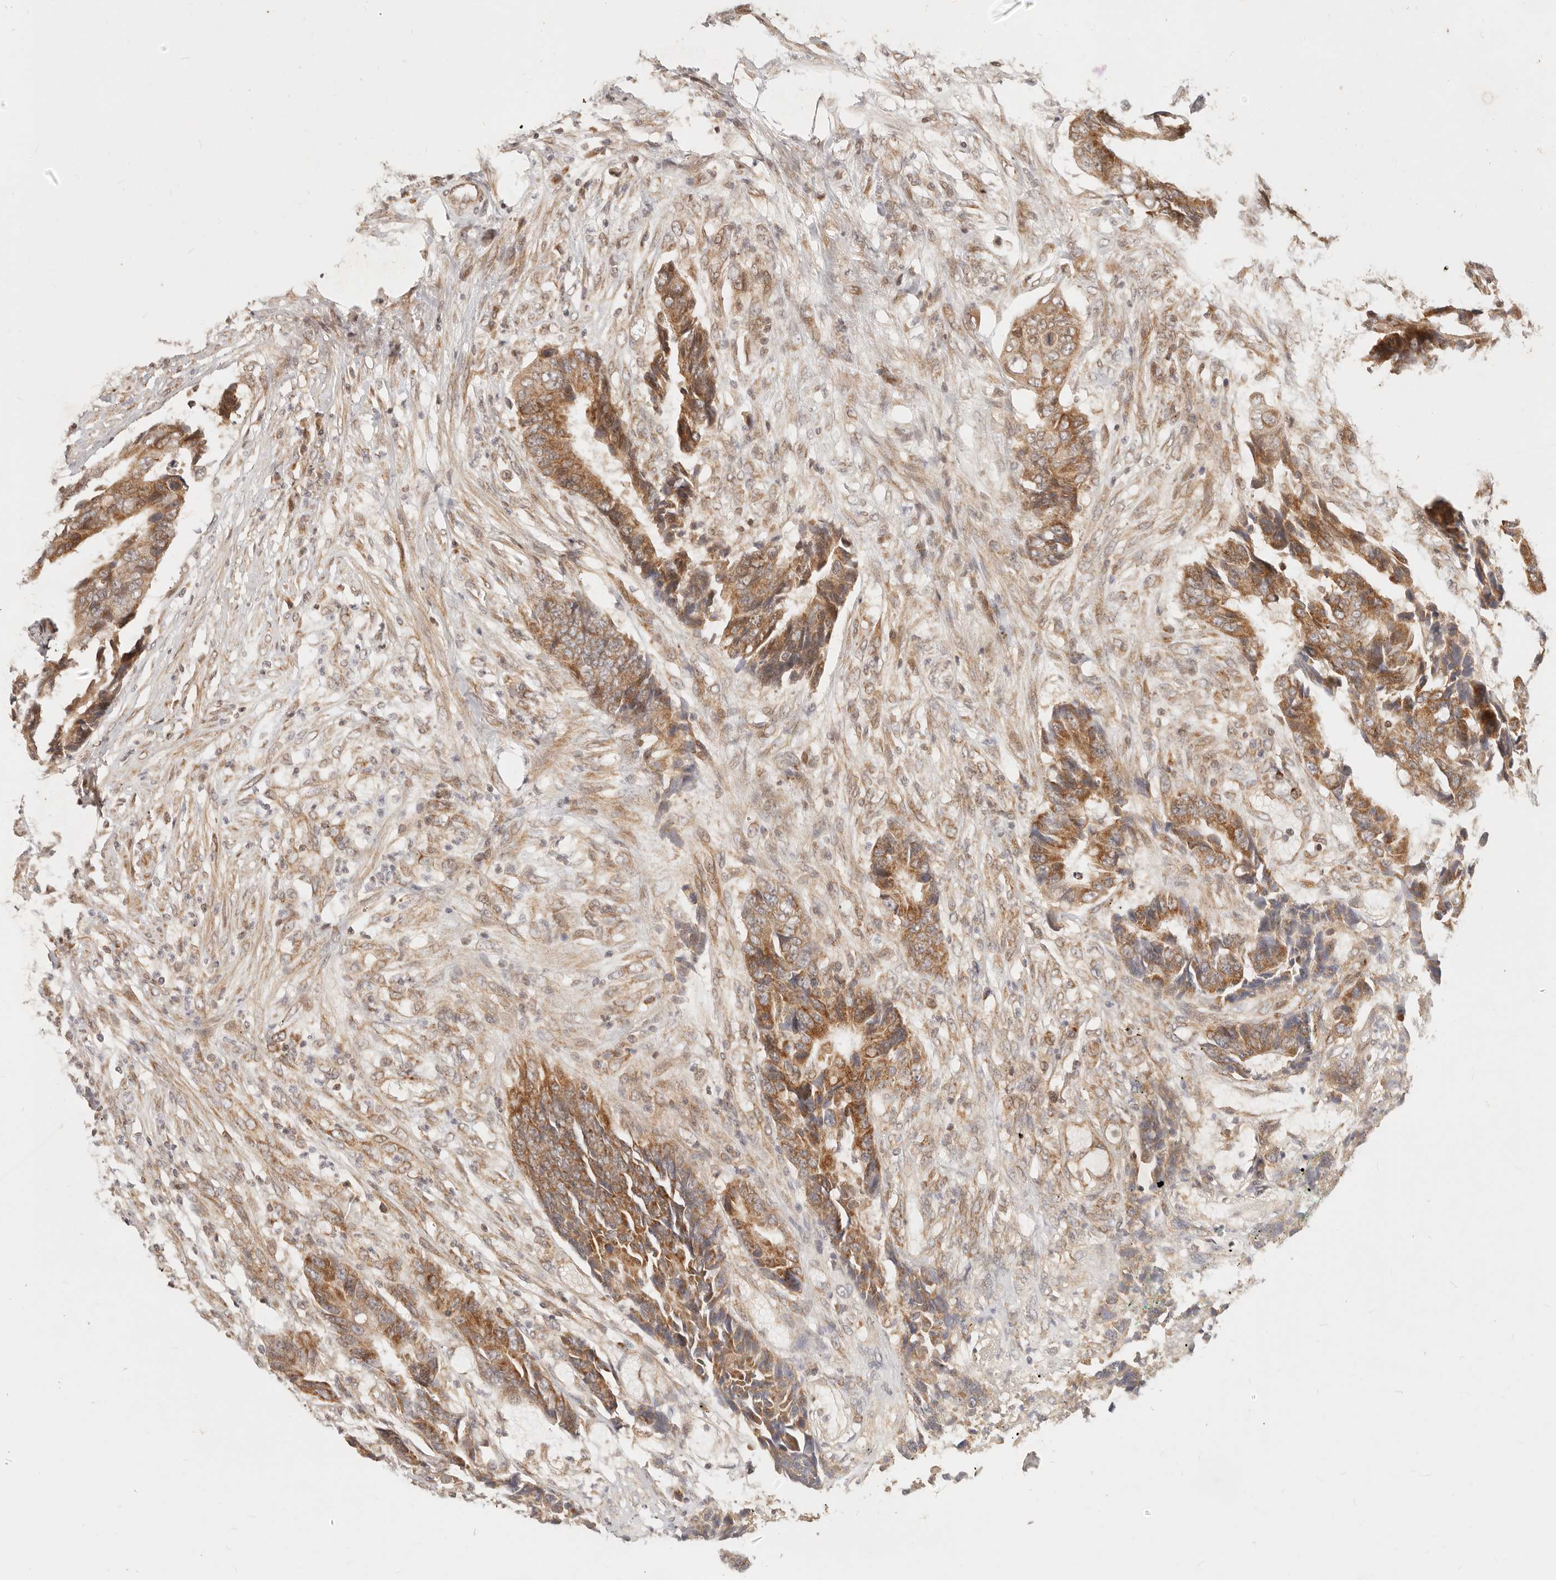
{"staining": {"intensity": "moderate", "quantity": ">75%", "location": "cytoplasmic/membranous"}, "tissue": "colorectal cancer", "cell_type": "Tumor cells", "image_type": "cancer", "snomed": [{"axis": "morphology", "description": "Adenocarcinoma, NOS"}, {"axis": "topography", "description": "Rectum"}], "caption": "An immunohistochemistry (IHC) image of neoplastic tissue is shown. Protein staining in brown labels moderate cytoplasmic/membranous positivity in colorectal cancer (adenocarcinoma) within tumor cells.", "gene": "TIMM17A", "patient": {"sex": "male", "age": 84}}